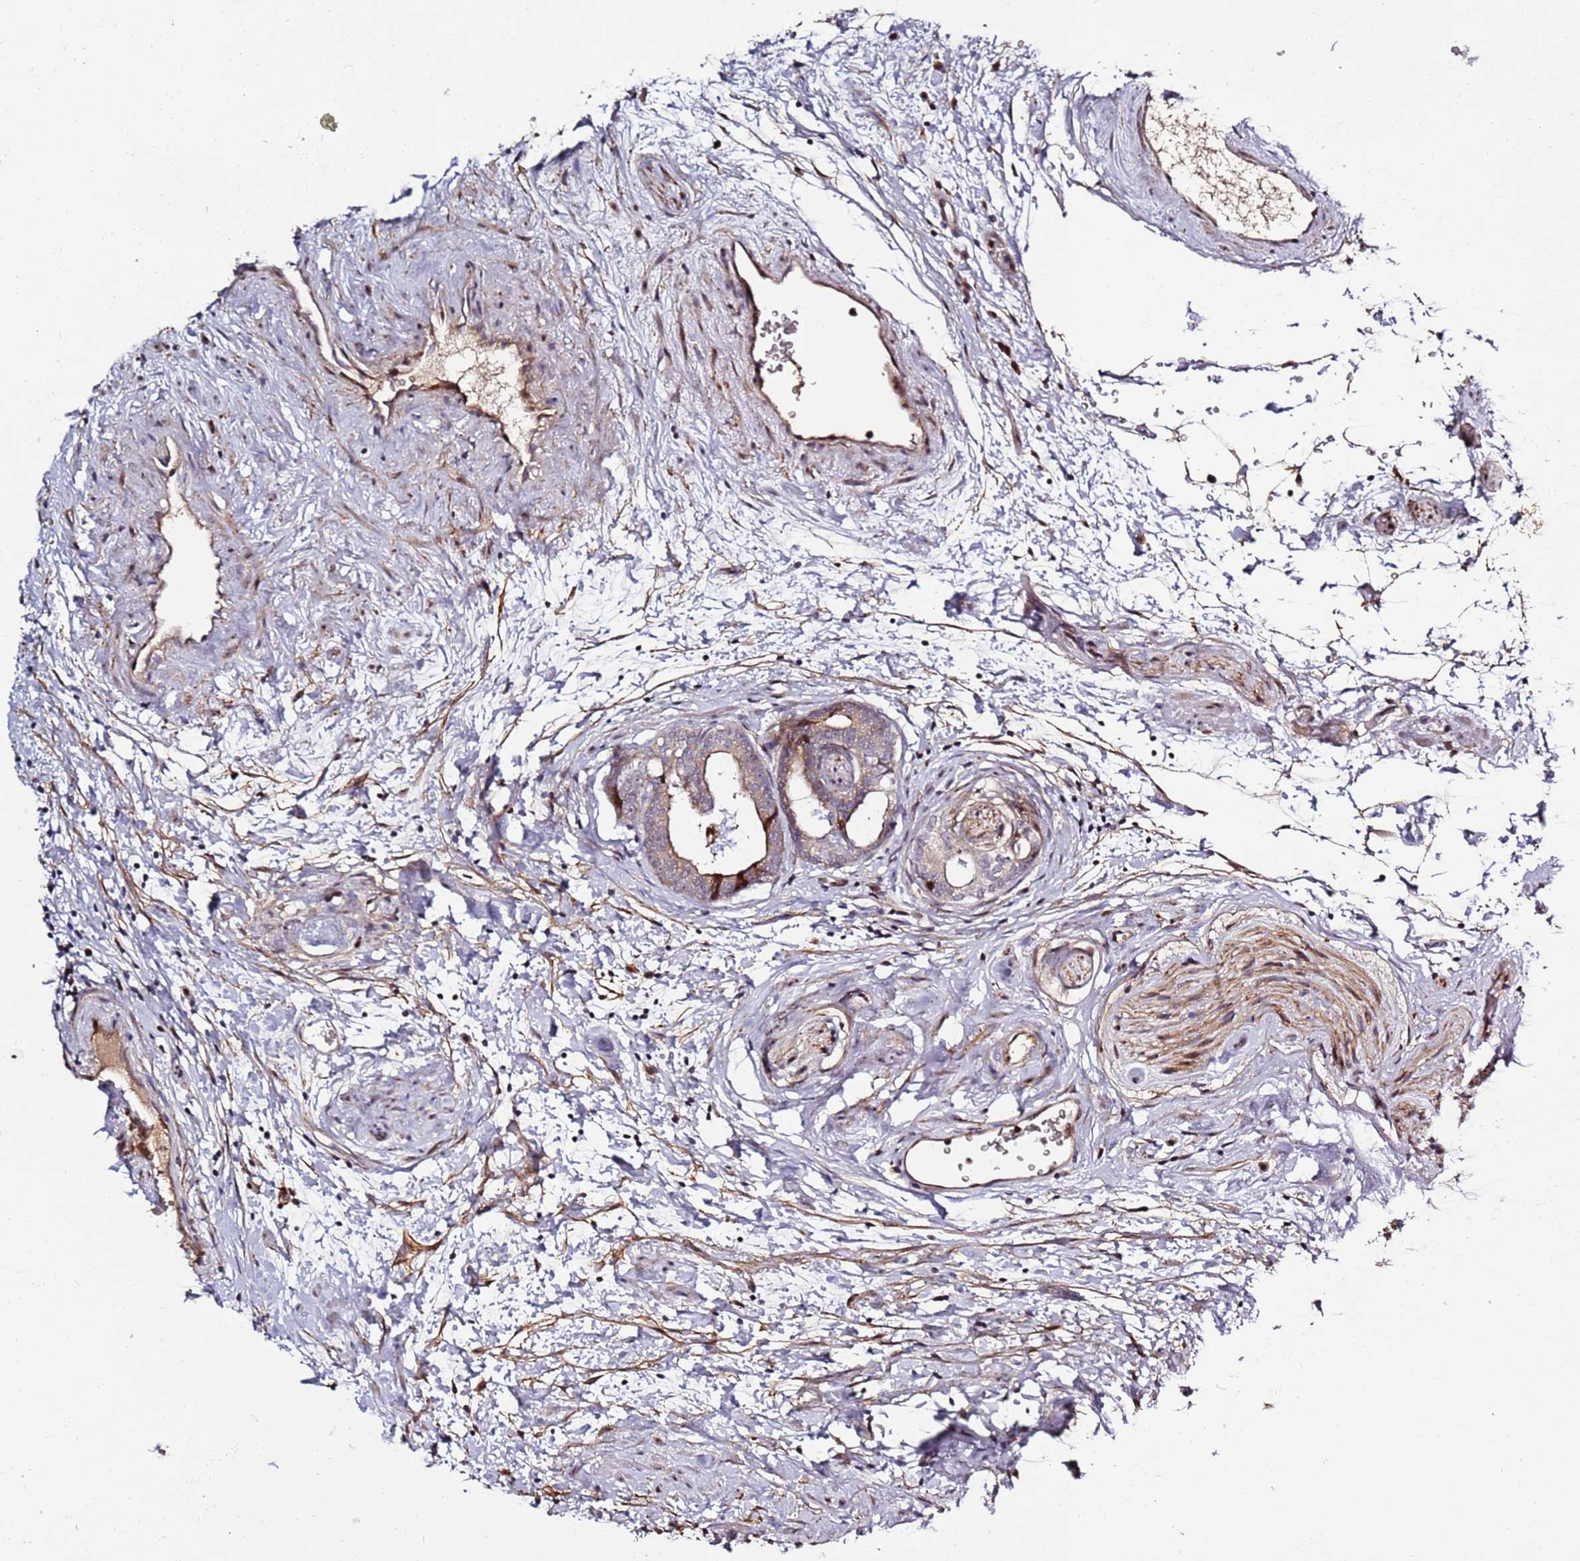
{"staining": {"intensity": "strong", "quantity": "25%-75%", "location": "cytoplasmic/membranous"}, "tissue": "prostate cancer", "cell_type": "Tumor cells", "image_type": "cancer", "snomed": [{"axis": "morphology", "description": "Adenocarcinoma, Low grade"}, {"axis": "topography", "description": "Prostate"}], "caption": "Prostate adenocarcinoma (low-grade) stained for a protein (brown) reveals strong cytoplasmic/membranous positive staining in approximately 25%-75% of tumor cells.", "gene": "RHBDL1", "patient": {"sex": "male", "age": 63}}